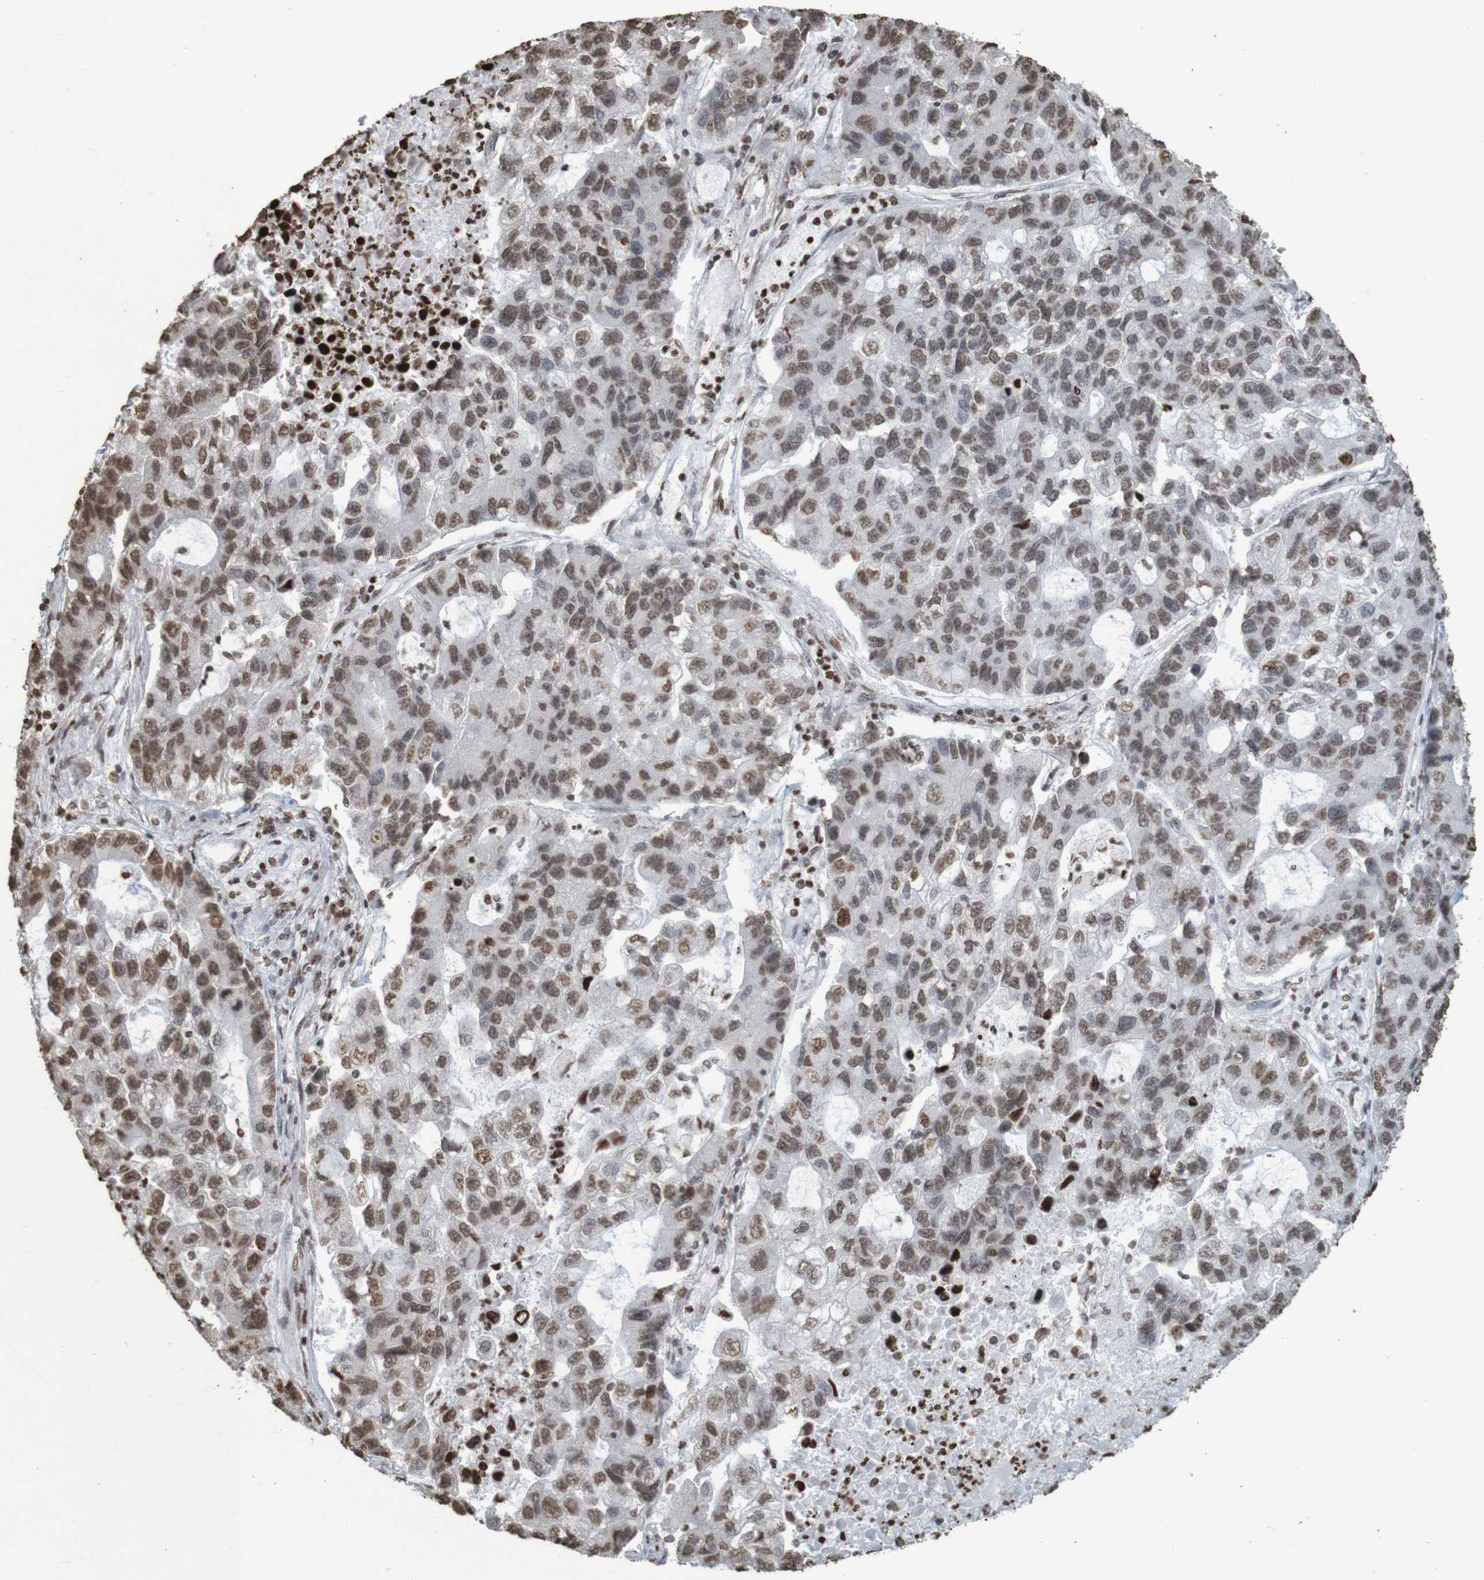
{"staining": {"intensity": "moderate", "quantity": ">75%", "location": "nuclear"}, "tissue": "lung cancer", "cell_type": "Tumor cells", "image_type": "cancer", "snomed": [{"axis": "morphology", "description": "Adenocarcinoma, NOS"}, {"axis": "topography", "description": "Lung"}], "caption": "An IHC image of neoplastic tissue is shown. Protein staining in brown highlights moderate nuclear positivity in lung cancer within tumor cells. The protein is shown in brown color, while the nuclei are stained blue.", "gene": "GFI1", "patient": {"sex": "female", "age": 51}}